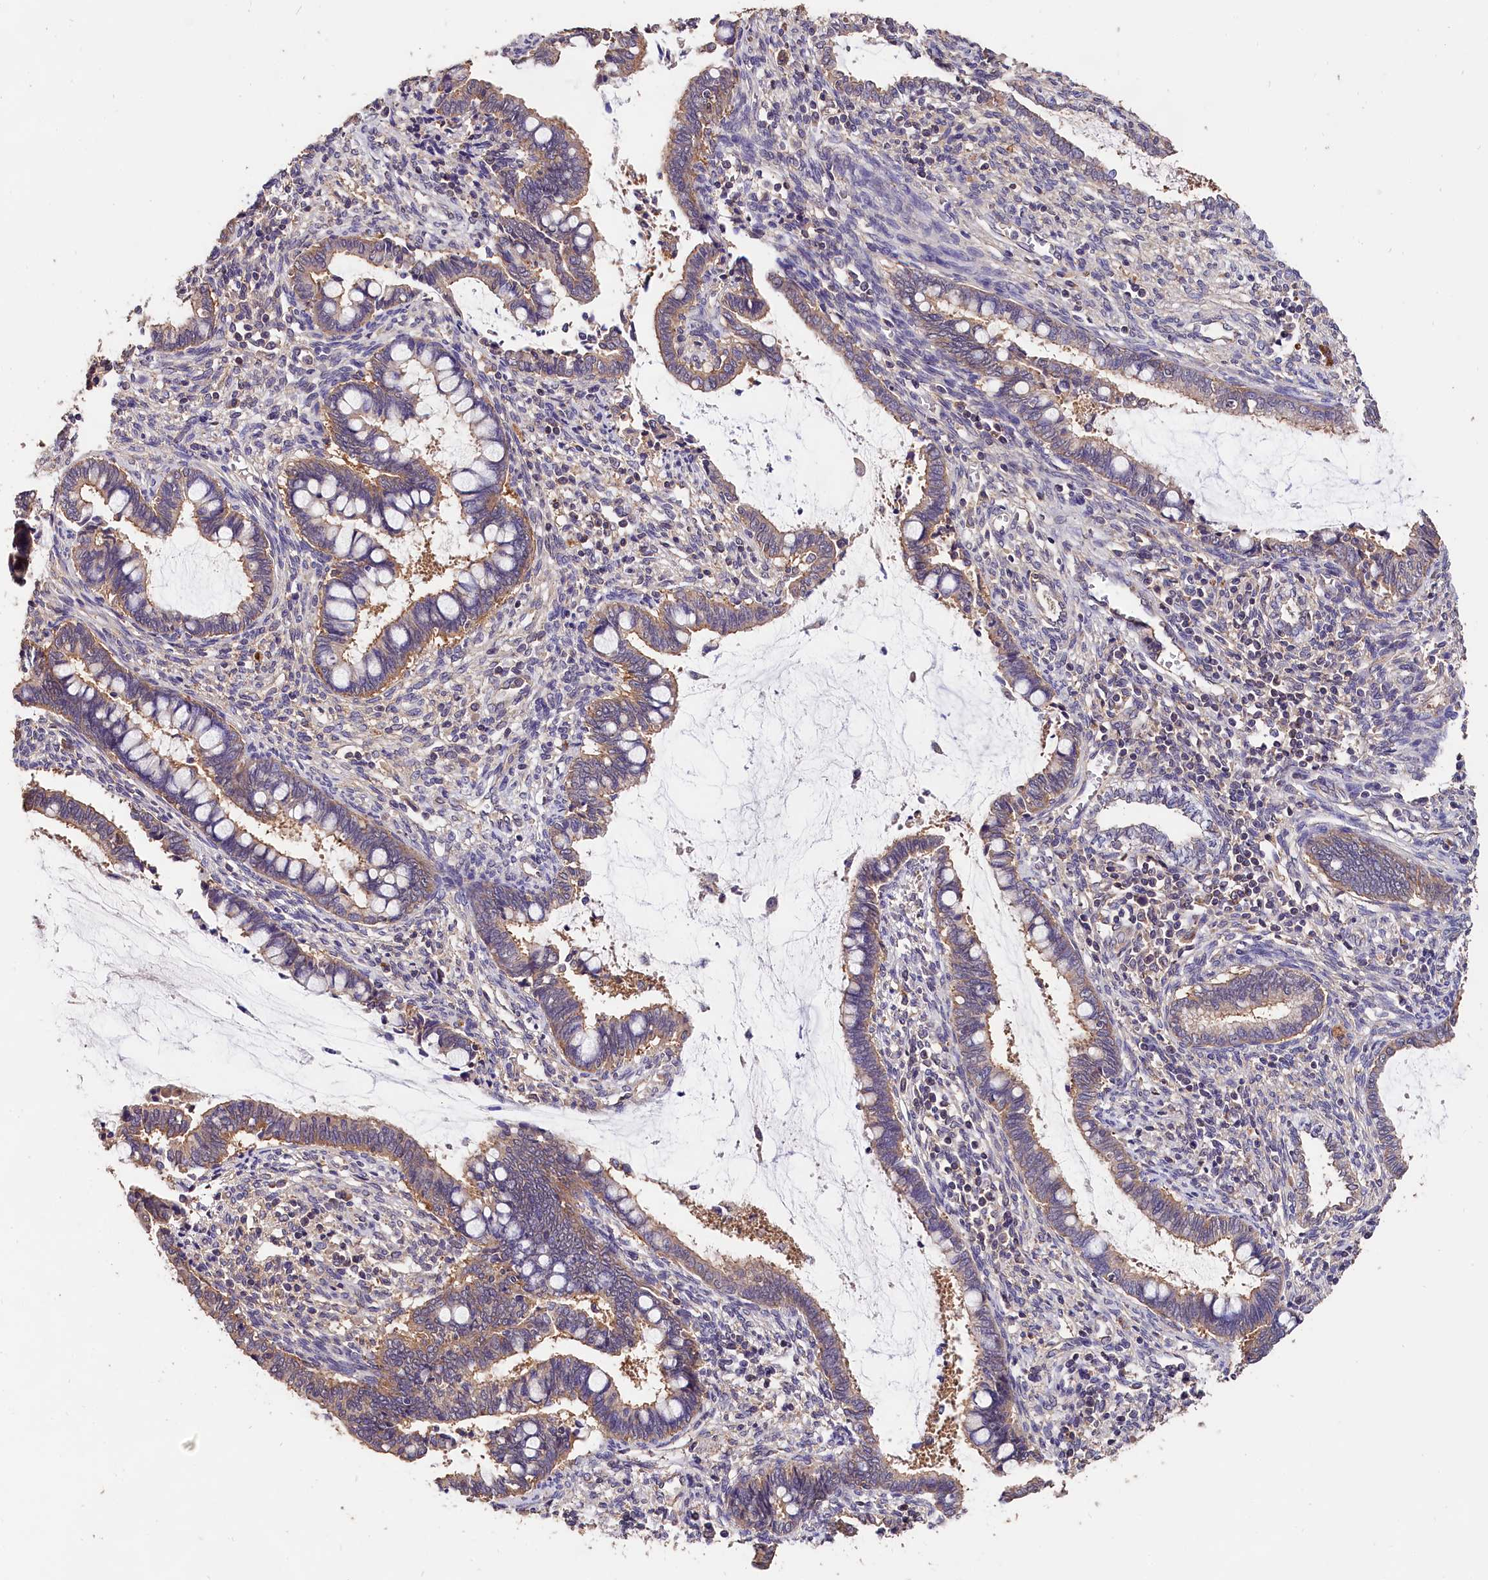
{"staining": {"intensity": "moderate", "quantity": "25%-75%", "location": "cytoplasmic/membranous"}, "tissue": "cervical cancer", "cell_type": "Tumor cells", "image_type": "cancer", "snomed": [{"axis": "morphology", "description": "Adenocarcinoma, NOS"}, {"axis": "topography", "description": "Cervix"}], "caption": "Cervical cancer stained for a protein (brown) exhibits moderate cytoplasmic/membranous positive expression in about 25%-75% of tumor cells.", "gene": "OAS3", "patient": {"sex": "female", "age": 44}}